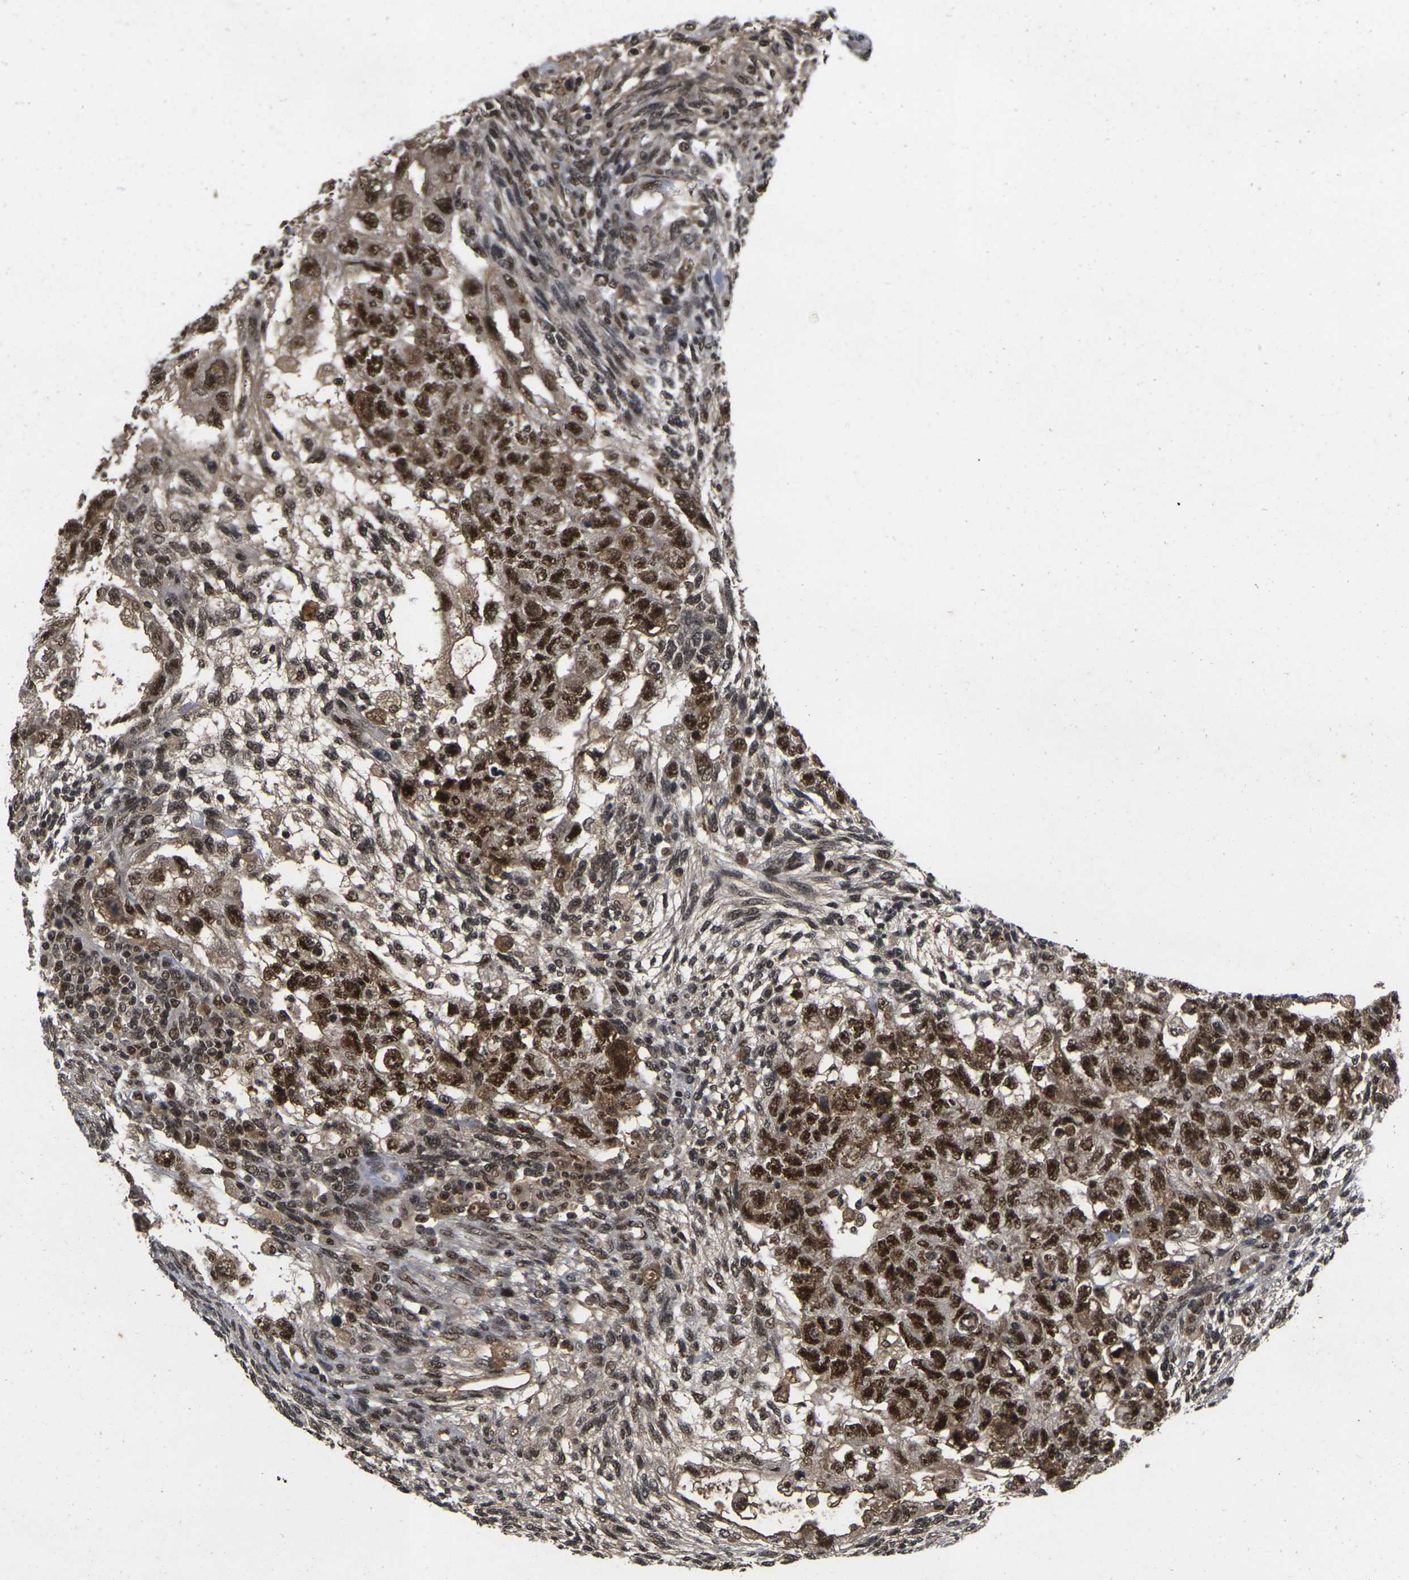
{"staining": {"intensity": "strong", "quantity": ">75%", "location": "nuclear"}, "tissue": "testis cancer", "cell_type": "Tumor cells", "image_type": "cancer", "snomed": [{"axis": "morphology", "description": "Normal tissue, NOS"}, {"axis": "morphology", "description": "Carcinoma, Embryonal, NOS"}, {"axis": "topography", "description": "Testis"}], "caption": "Tumor cells display high levels of strong nuclear expression in approximately >75% of cells in human testis cancer. (DAB = brown stain, brightfield microscopy at high magnification).", "gene": "GTF2E1", "patient": {"sex": "male", "age": 36}}